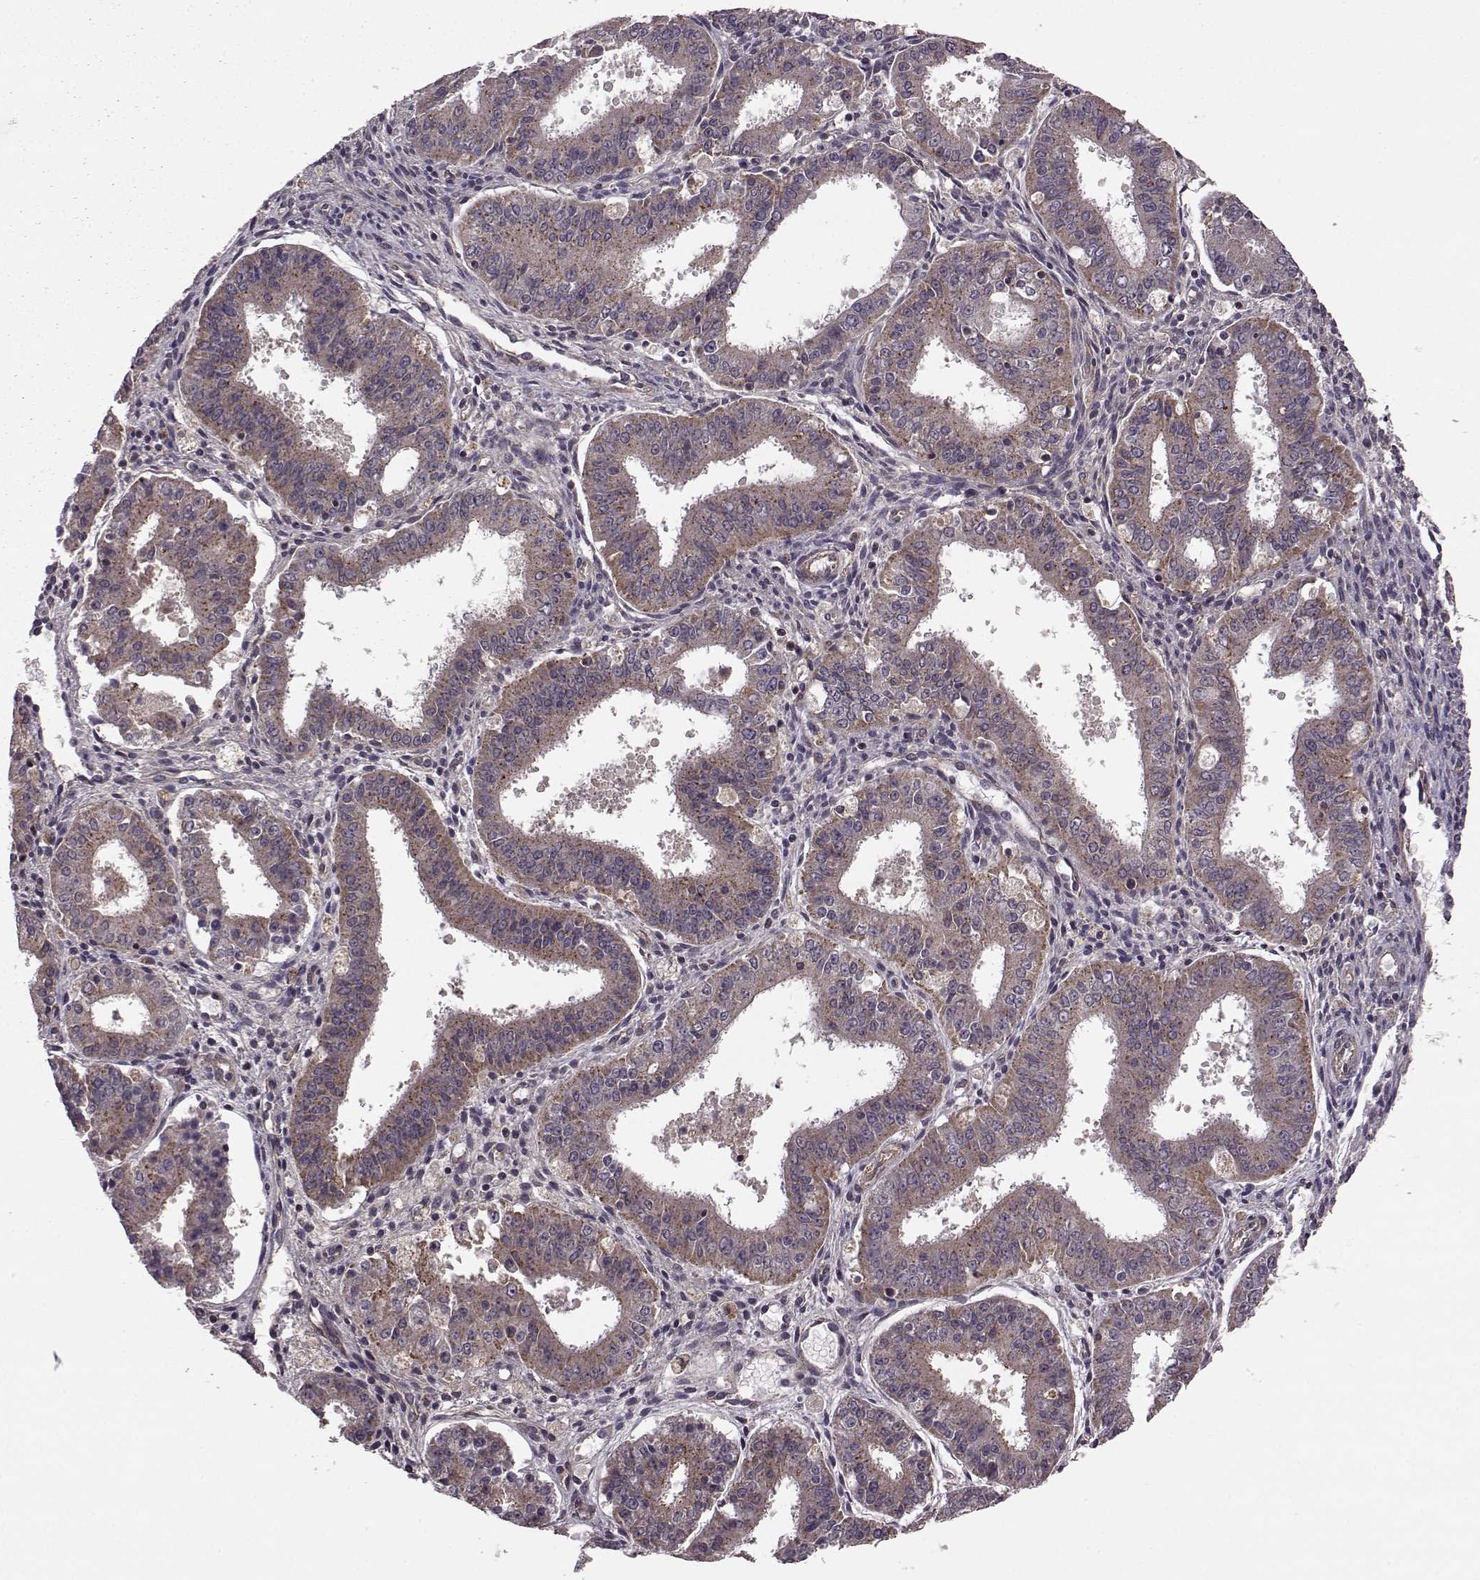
{"staining": {"intensity": "moderate", "quantity": ">75%", "location": "cytoplasmic/membranous"}, "tissue": "ovarian cancer", "cell_type": "Tumor cells", "image_type": "cancer", "snomed": [{"axis": "morphology", "description": "Carcinoma, endometroid"}, {"axis": "topography", "description": "Ovary"}], "caption": "Ovarian cancer (endometroid carcinoma) stained with DAB (3,3'-diaminobenzidine) immunohistochemistry demonstrates medium levels of moderate cytoplasmic/membranous staining in about >75% of tumor cells. The staining was performed using DAB (3,3'-diaminobenzidine), with brown indicating positive protein expression. Nuclei are stained blue with hematoxylin.", "gene": "FNIP2", "patient": {"sex": "female", "age": 42}}